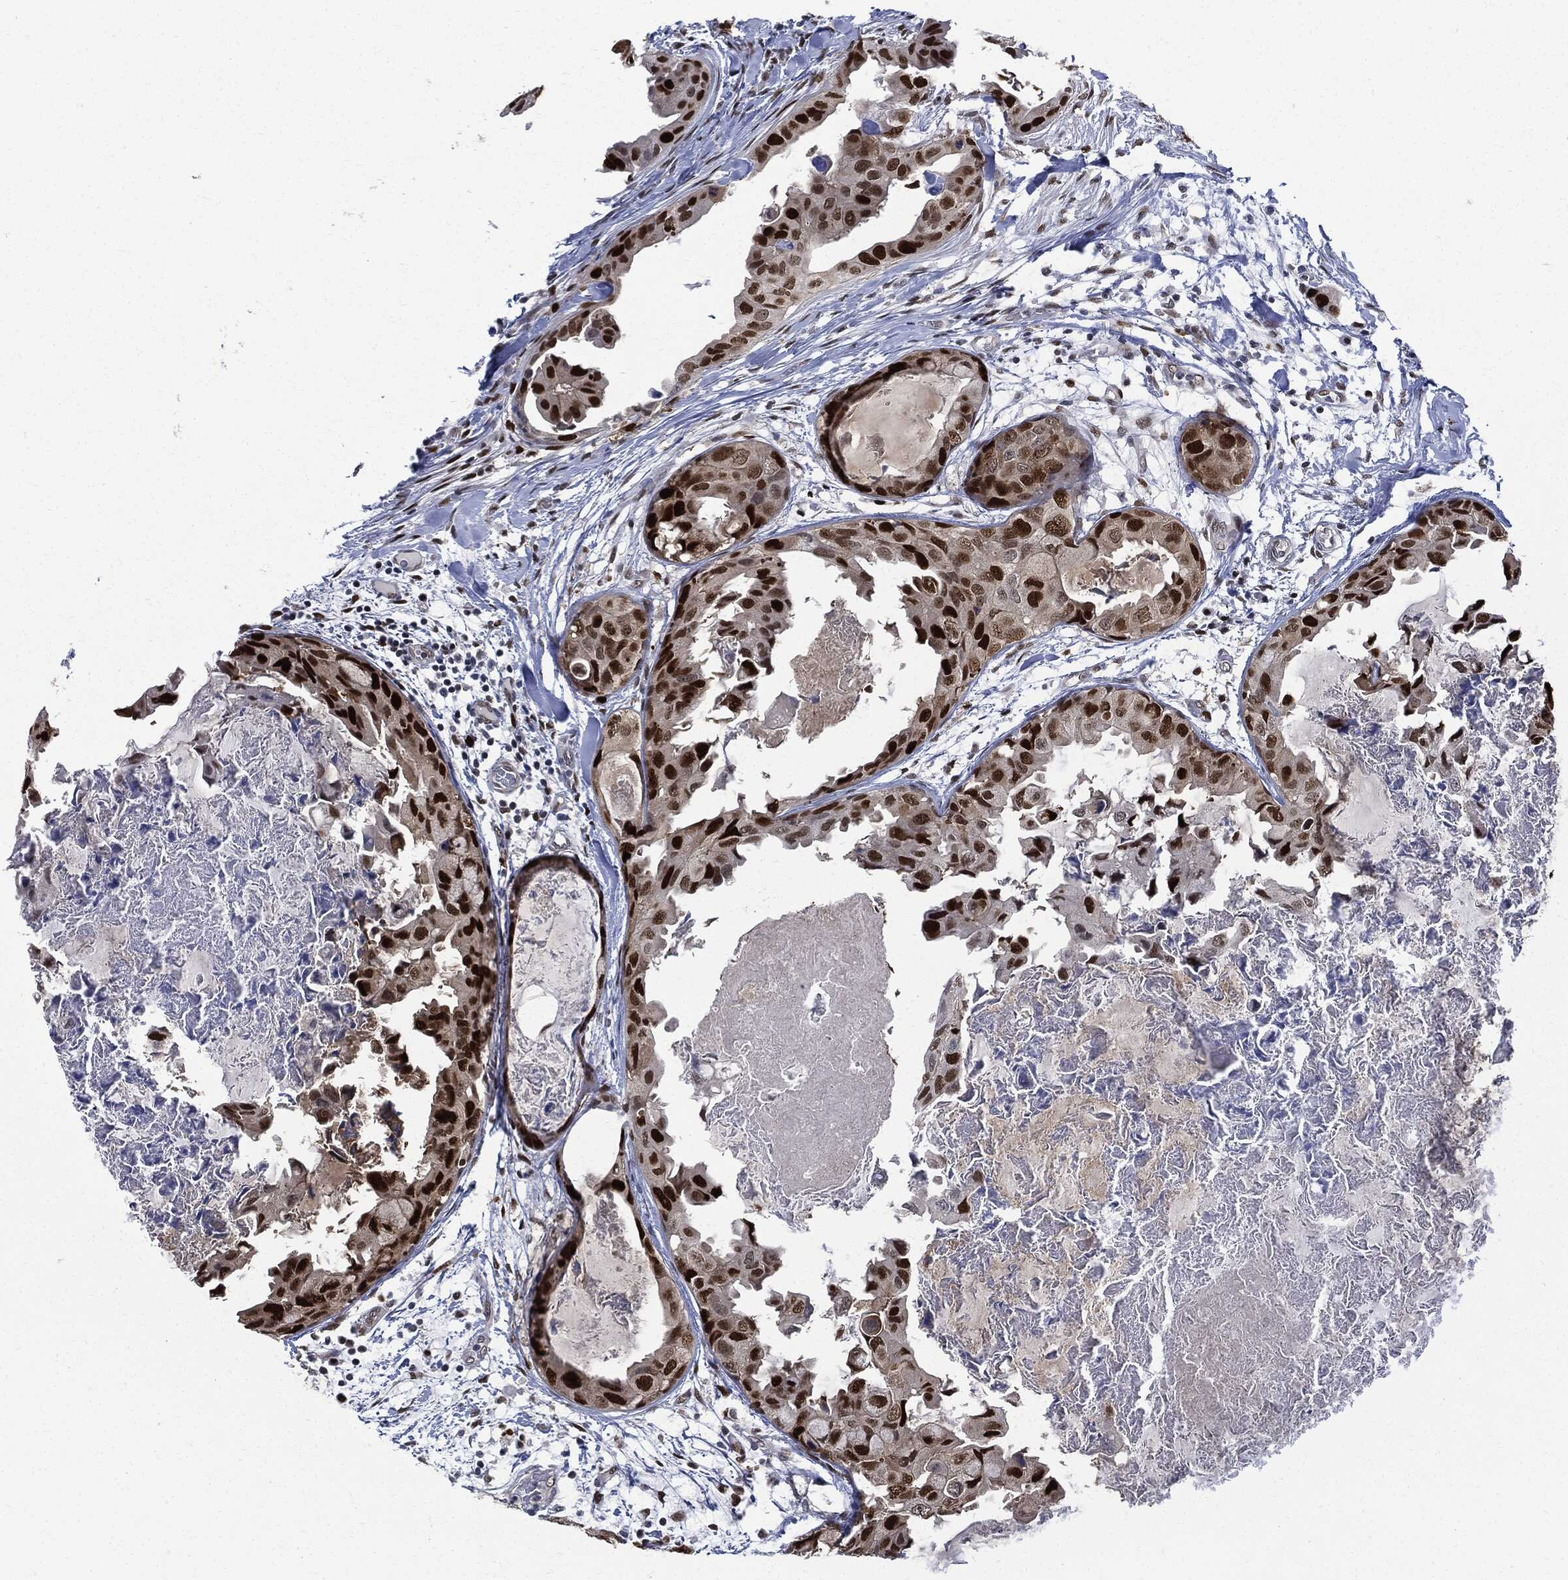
{"staining": {"intensity": "strong", "quantity": "25%-75%", "location": "nuclear"}, "tissue": "breast cancer", "cell_type": "Tumor cells", "image_type": "cancer", "snomed": [{"axis": "morphology", "description": "Normal tissue, NOS"}, {"axis": "morphology", "description": "Duct carcinoma"}, {"axis": "topography", "description": "Breast"}], "caption": "Human breast intraductal carcinoma stained for a protein (brown) displays strong nuclear positive expression in about 25%-75% of tumor cells.", "gene": "PCNA", "patient": {"sex": "female", "age": 40}}